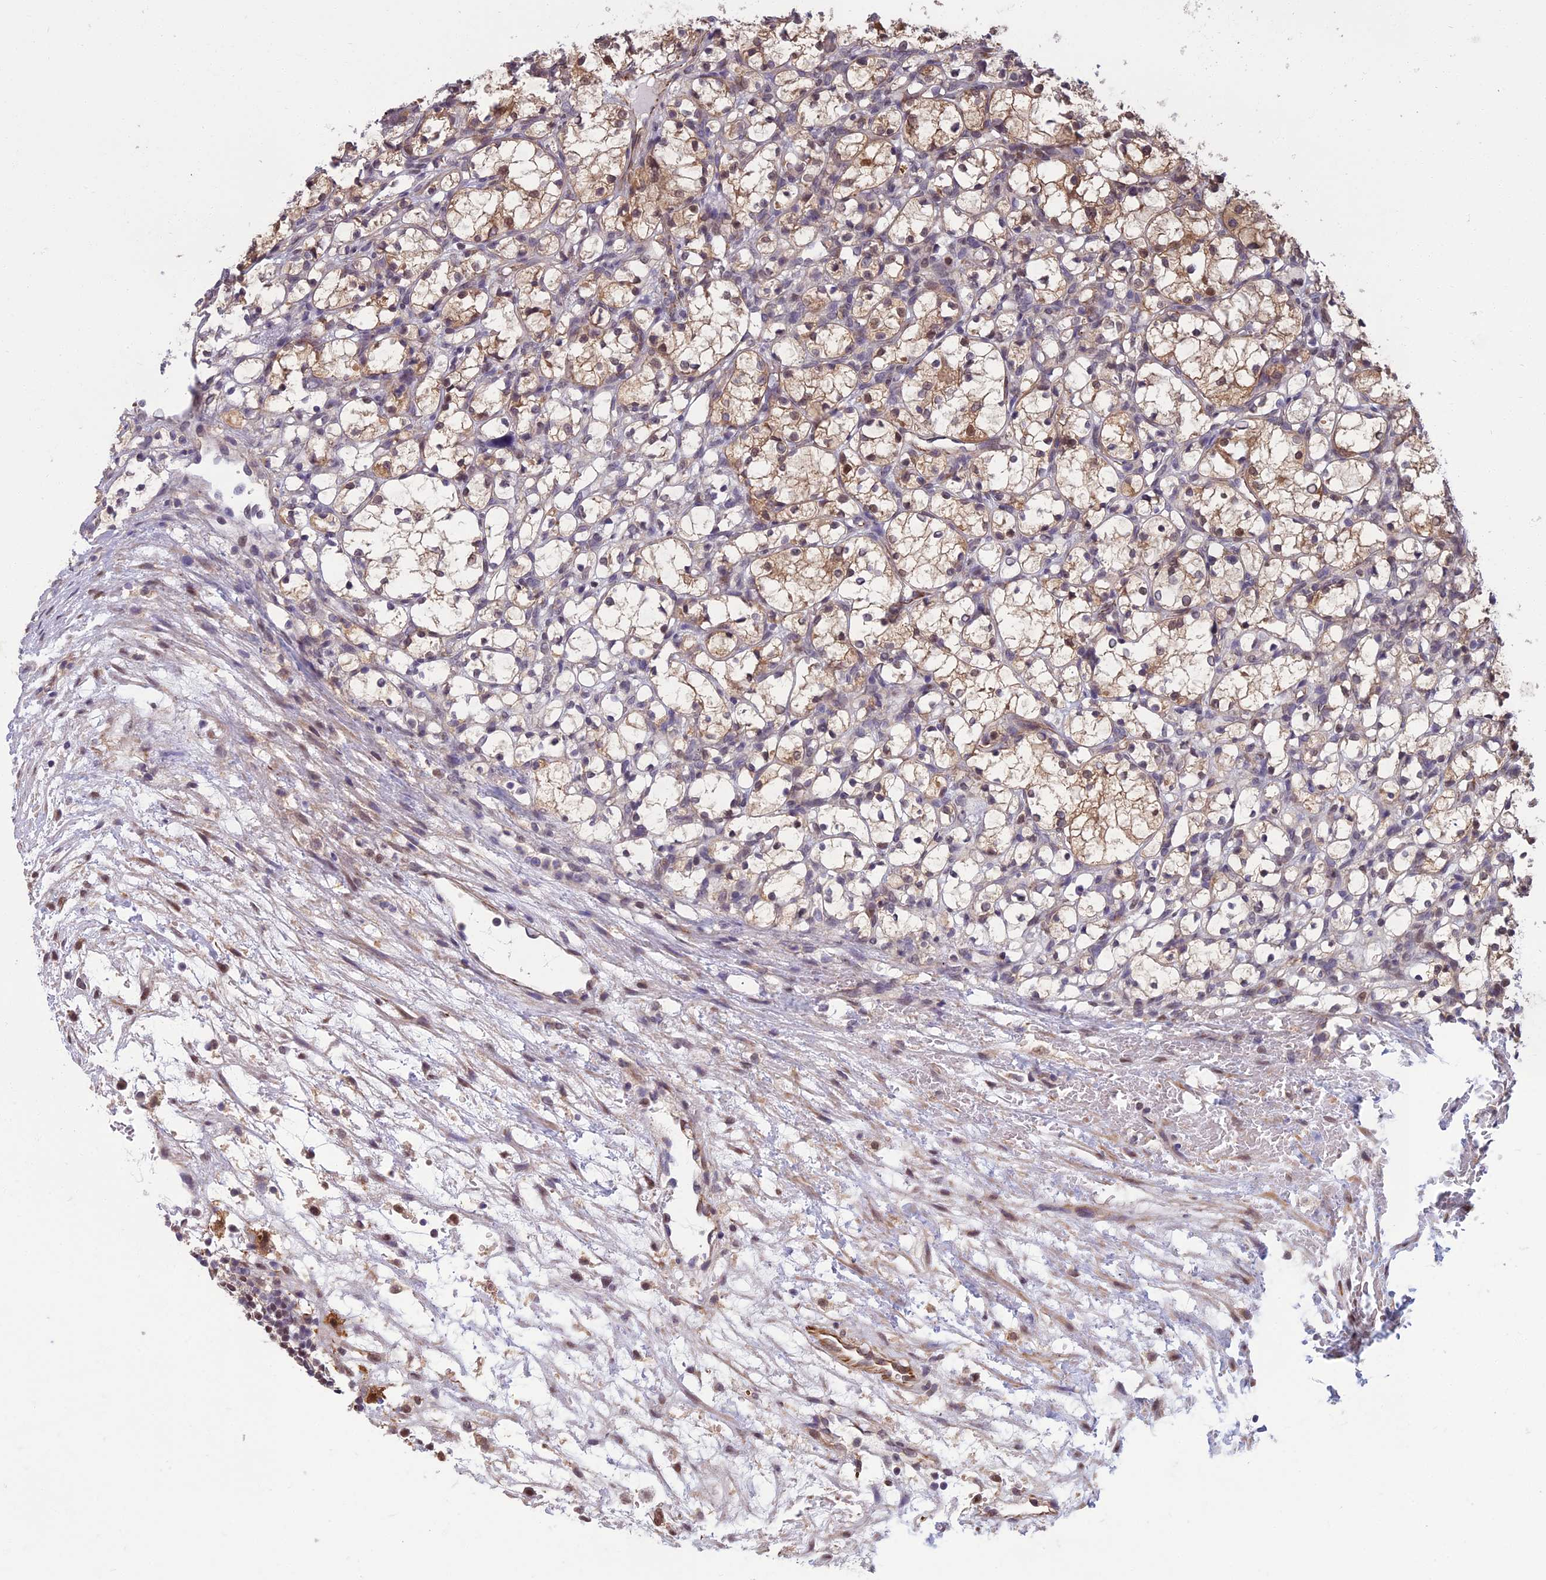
{"staining": {"intensity": "moderate", "quantity": "25%-75%", "location": "cytoplasmic/membranous,nuclear"}, "tissue": "renal cancer", "cell_type": "Tumor cells", "image_type": "cancer", "snomed": [{"axis": "morphology", "description": "Adenocarcinoma, NOS"}, {"axis": "topography", "description": "Kidney"}], "caption": "Immunohistochemical staining of renal cancer (adenocarcinoma) exhibits moderate cytoplasmic/membranous and nuclear protein expression in about 25%-75% of tumor cells.", "gene": "NR4A3", "patient": {"sex": "female", "age": 69}}